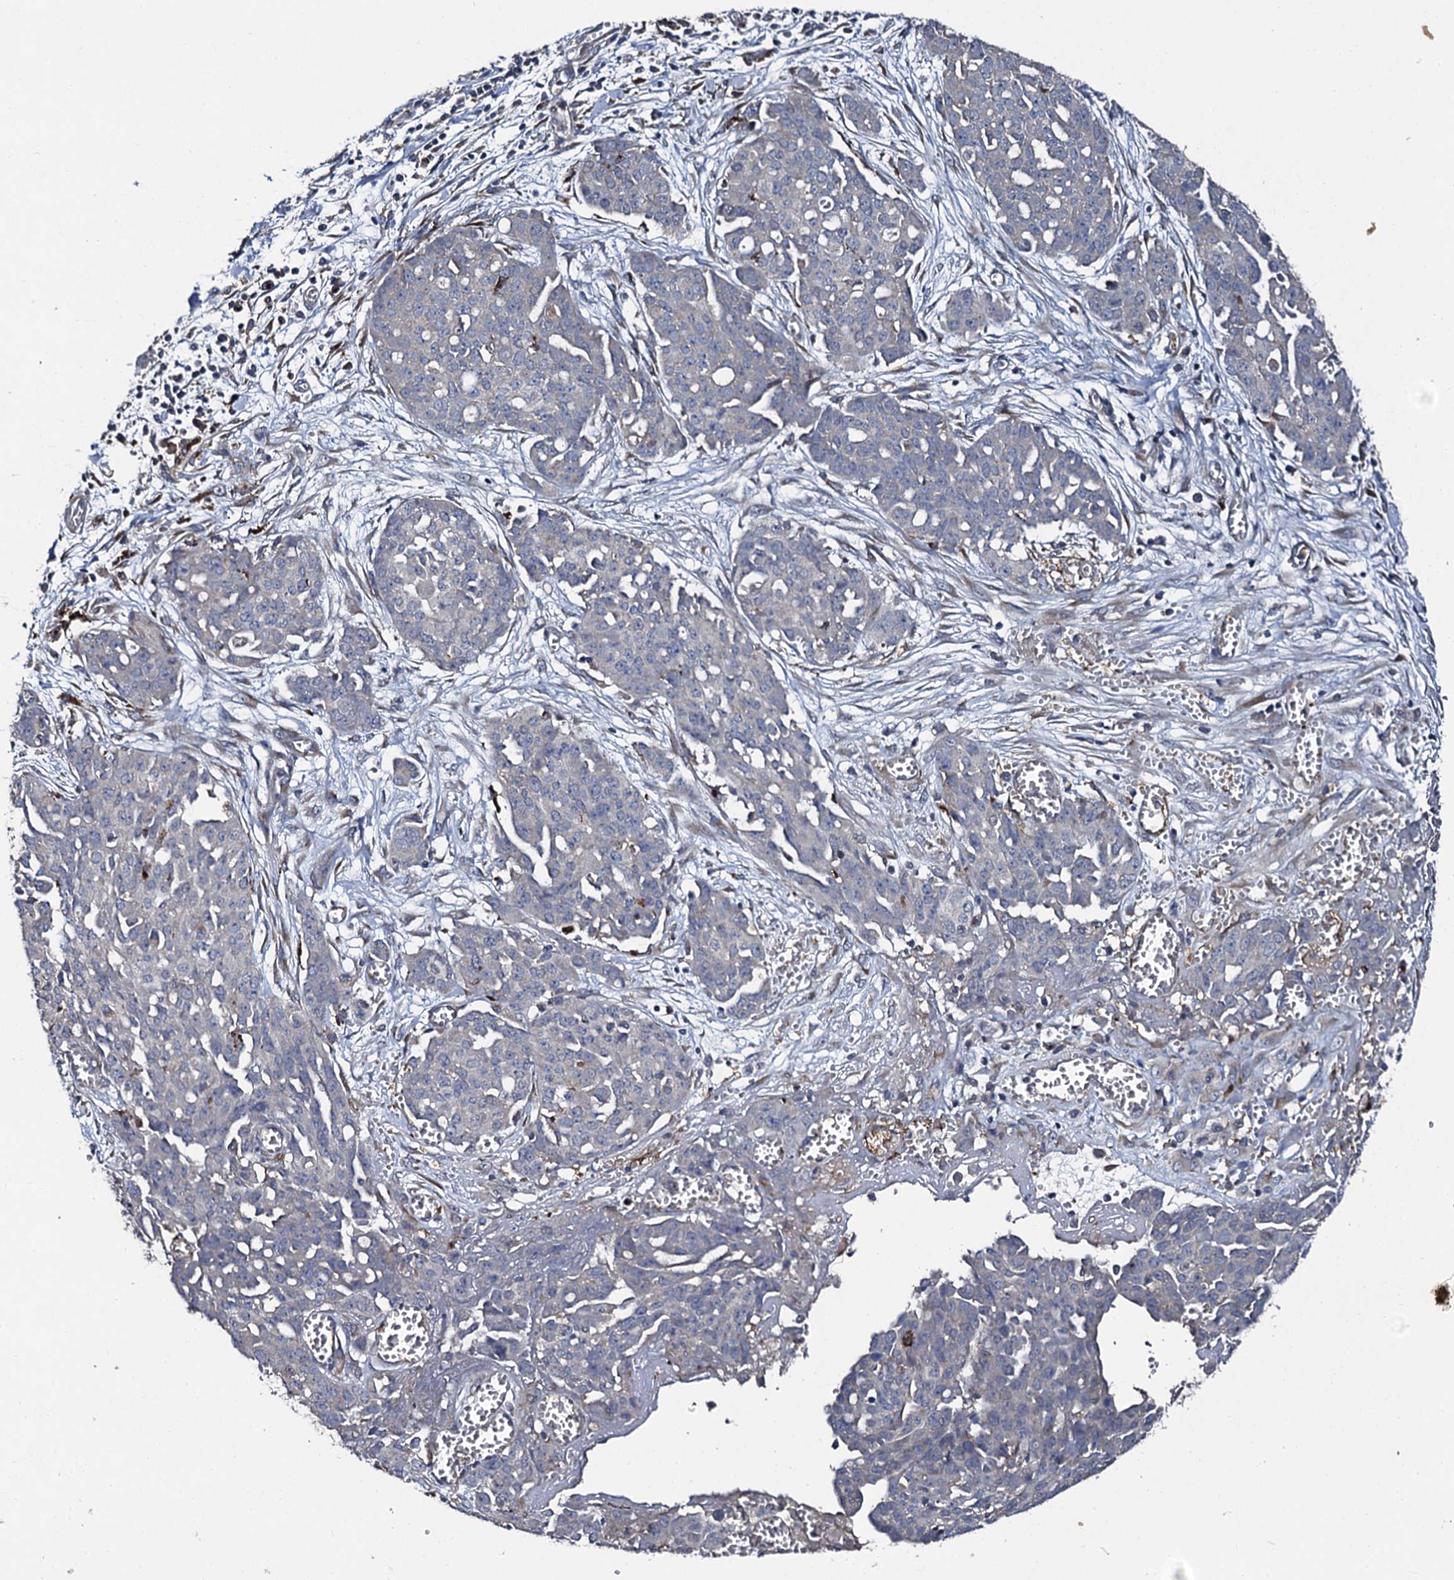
{"staining": {"intensity": "negative", "quantity": "none", "location": "none"}, "tissue": "ovarian cancer", "cell_type": "Tumor cells", "image_type": "cancer", "snomed": [{"axis": "morphology", "description": "Cystadenocarcinoma, serous, NOS"}, {"axis": "topography", "description": "Soft tissue"}, {"axis": "topography", "description": "Ovary"}], "caption": "There is no significant positivity in tumor cells of serous cystadenocarcinoma (ovarian).", "gene": "LRRC28", "patient": {"sex": "female", "age": 57}}